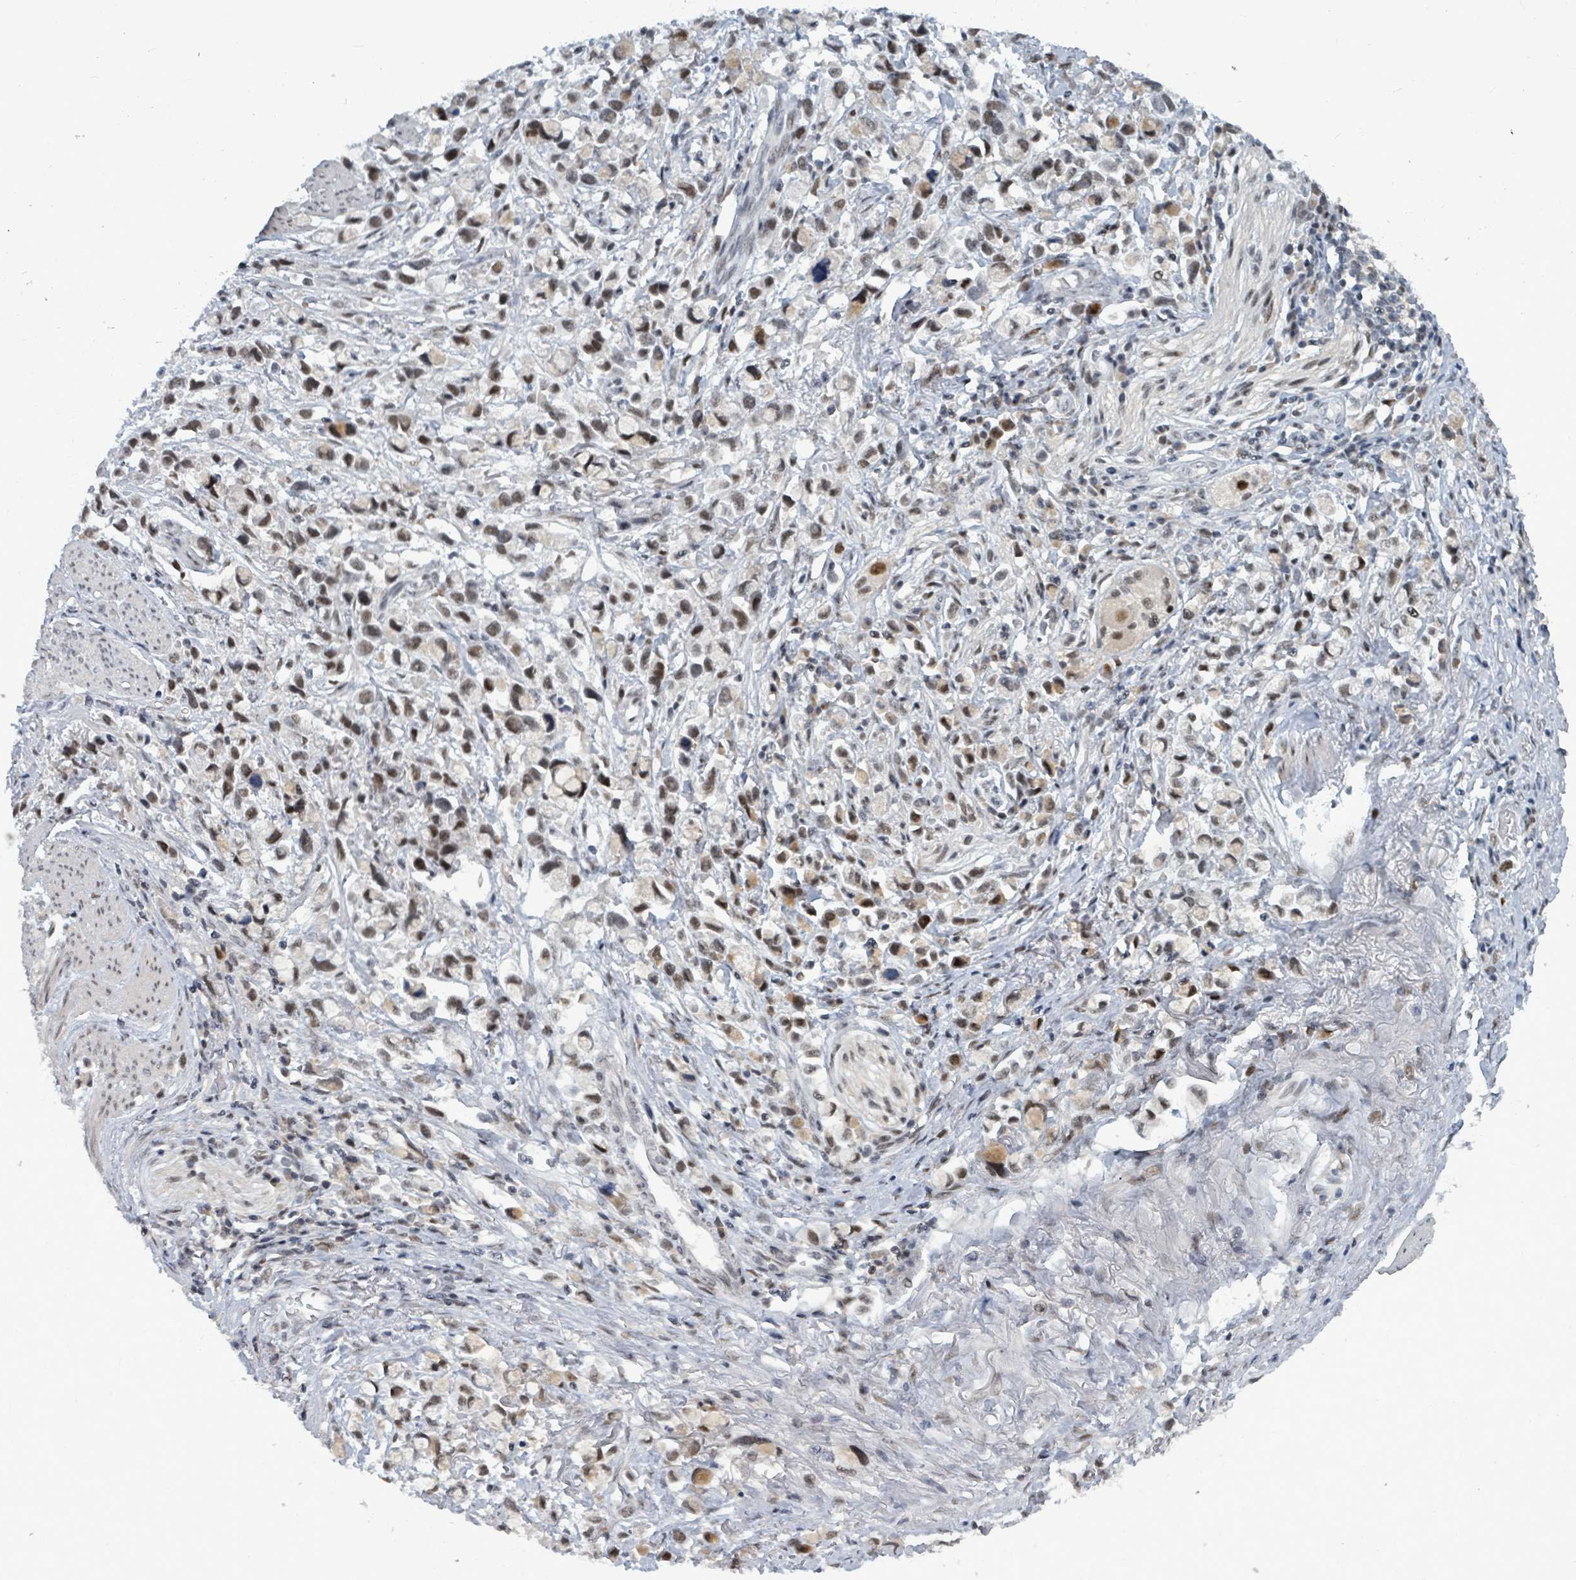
{"staining": {"intensity": "weak", "quantity": ">75%", "location": "nuclear"}, "tissue": "stomach cancer", "cell_type": "Tumor cells", "image_type": "cancer", "snomed": [{"axis": "morphology", "description": "Adenocarcinoma, NOS"}, {"axis": "topography", "description": "Stomach"}], "caption": "Protein staining of stomach cancer tissue displays weak nuclear positivity in about >75% of tumor cells.", "gene": "UCK1", "patient": {"sex": "female", "age": 81}}